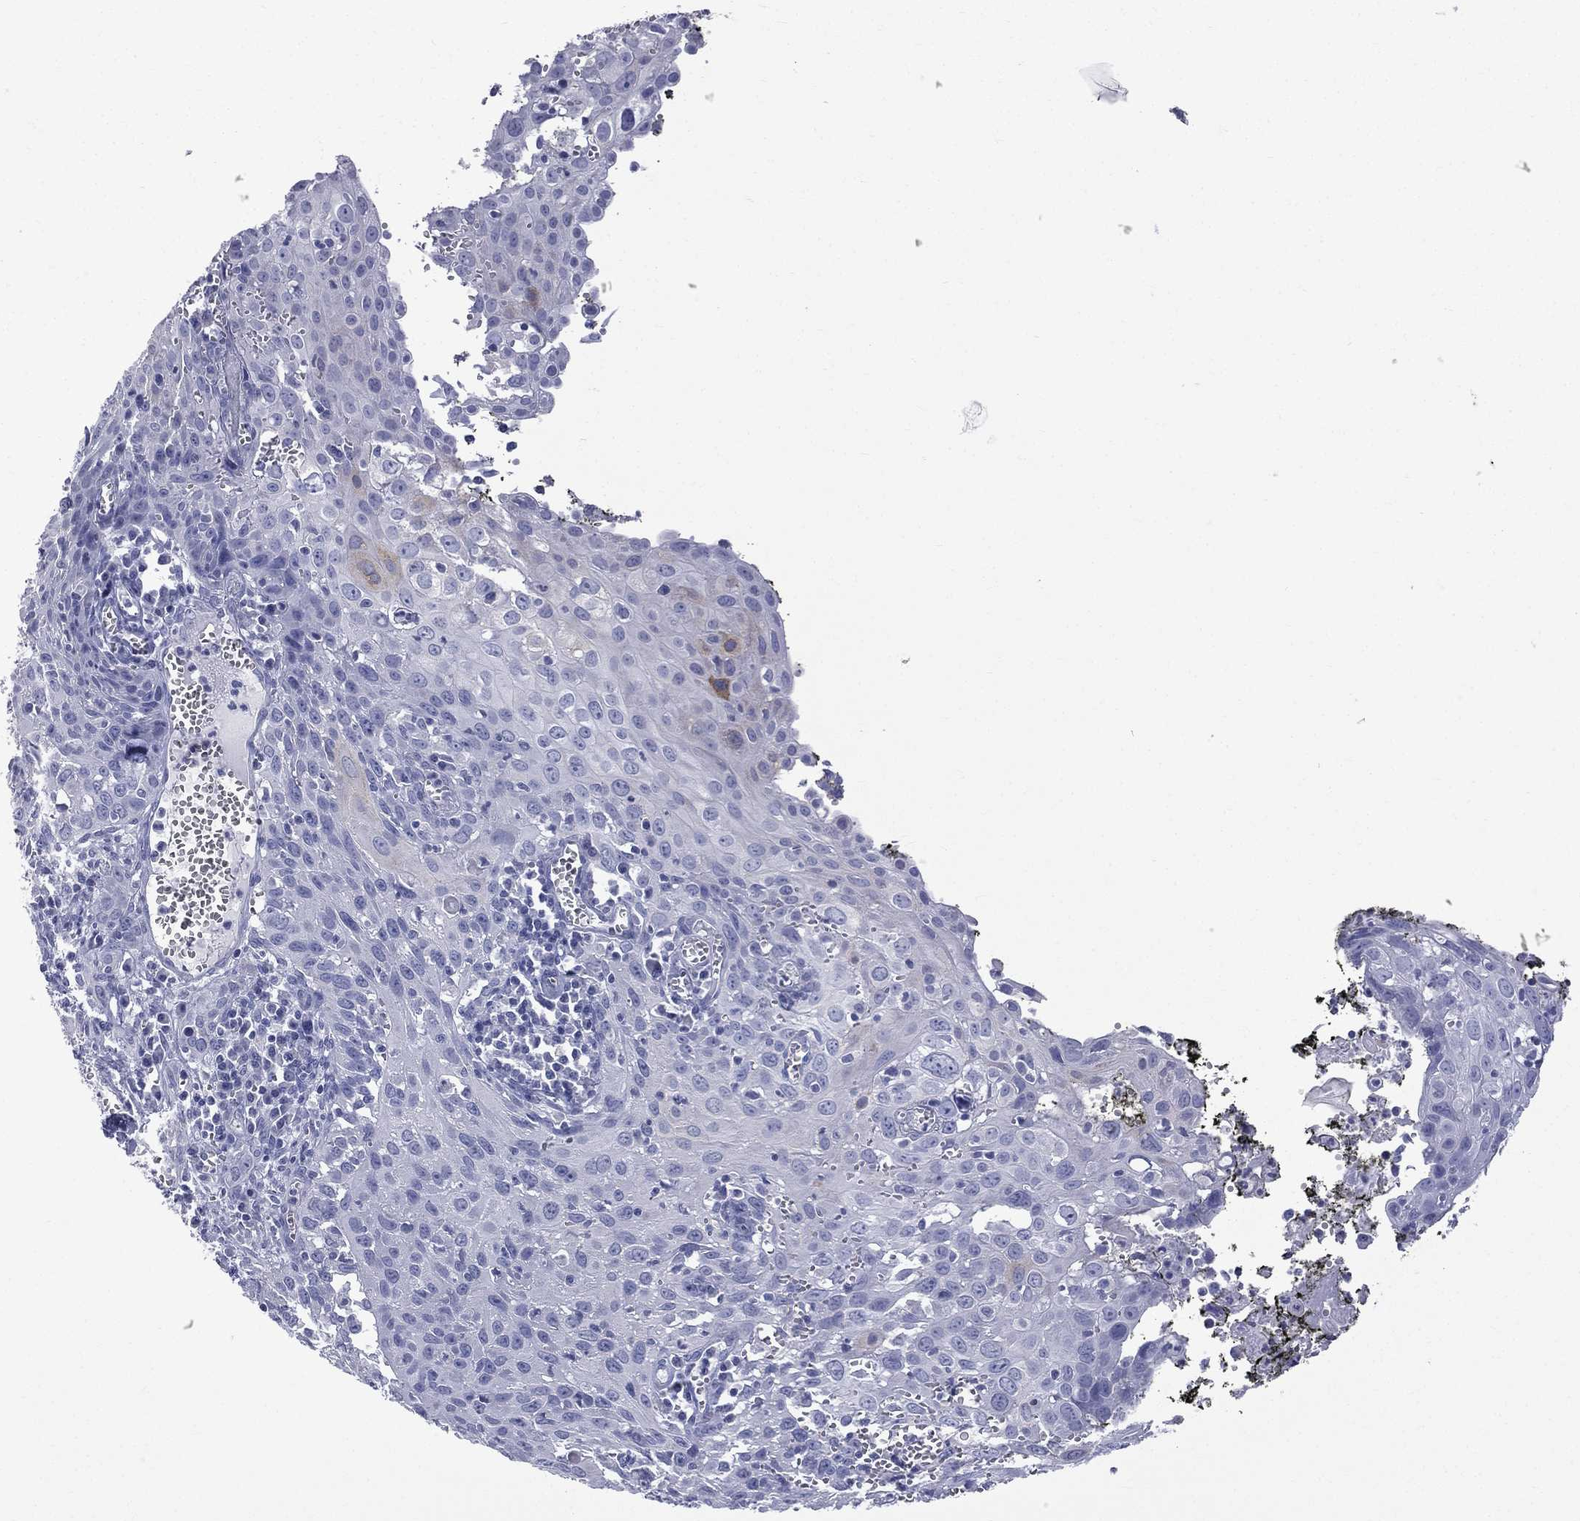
{"staining": {"intensity": "negative", "quantity": "none", "location": "none"}, "tissue": "cervical cancer", "cell_type": "Tumor cells", "image_type": "cancer", "snomed": [{"axis": "morphology", "description": "Squamous cell carcinoma, NOS"}, {"axis": "topography", "description": "Cervix"}], "caption": "Tumor cells are negative for brown protein staining in cervical cancer (squamous cell carcinoma).", "gene": "CES2", "patient": {"sex": "female", "age": 38}}